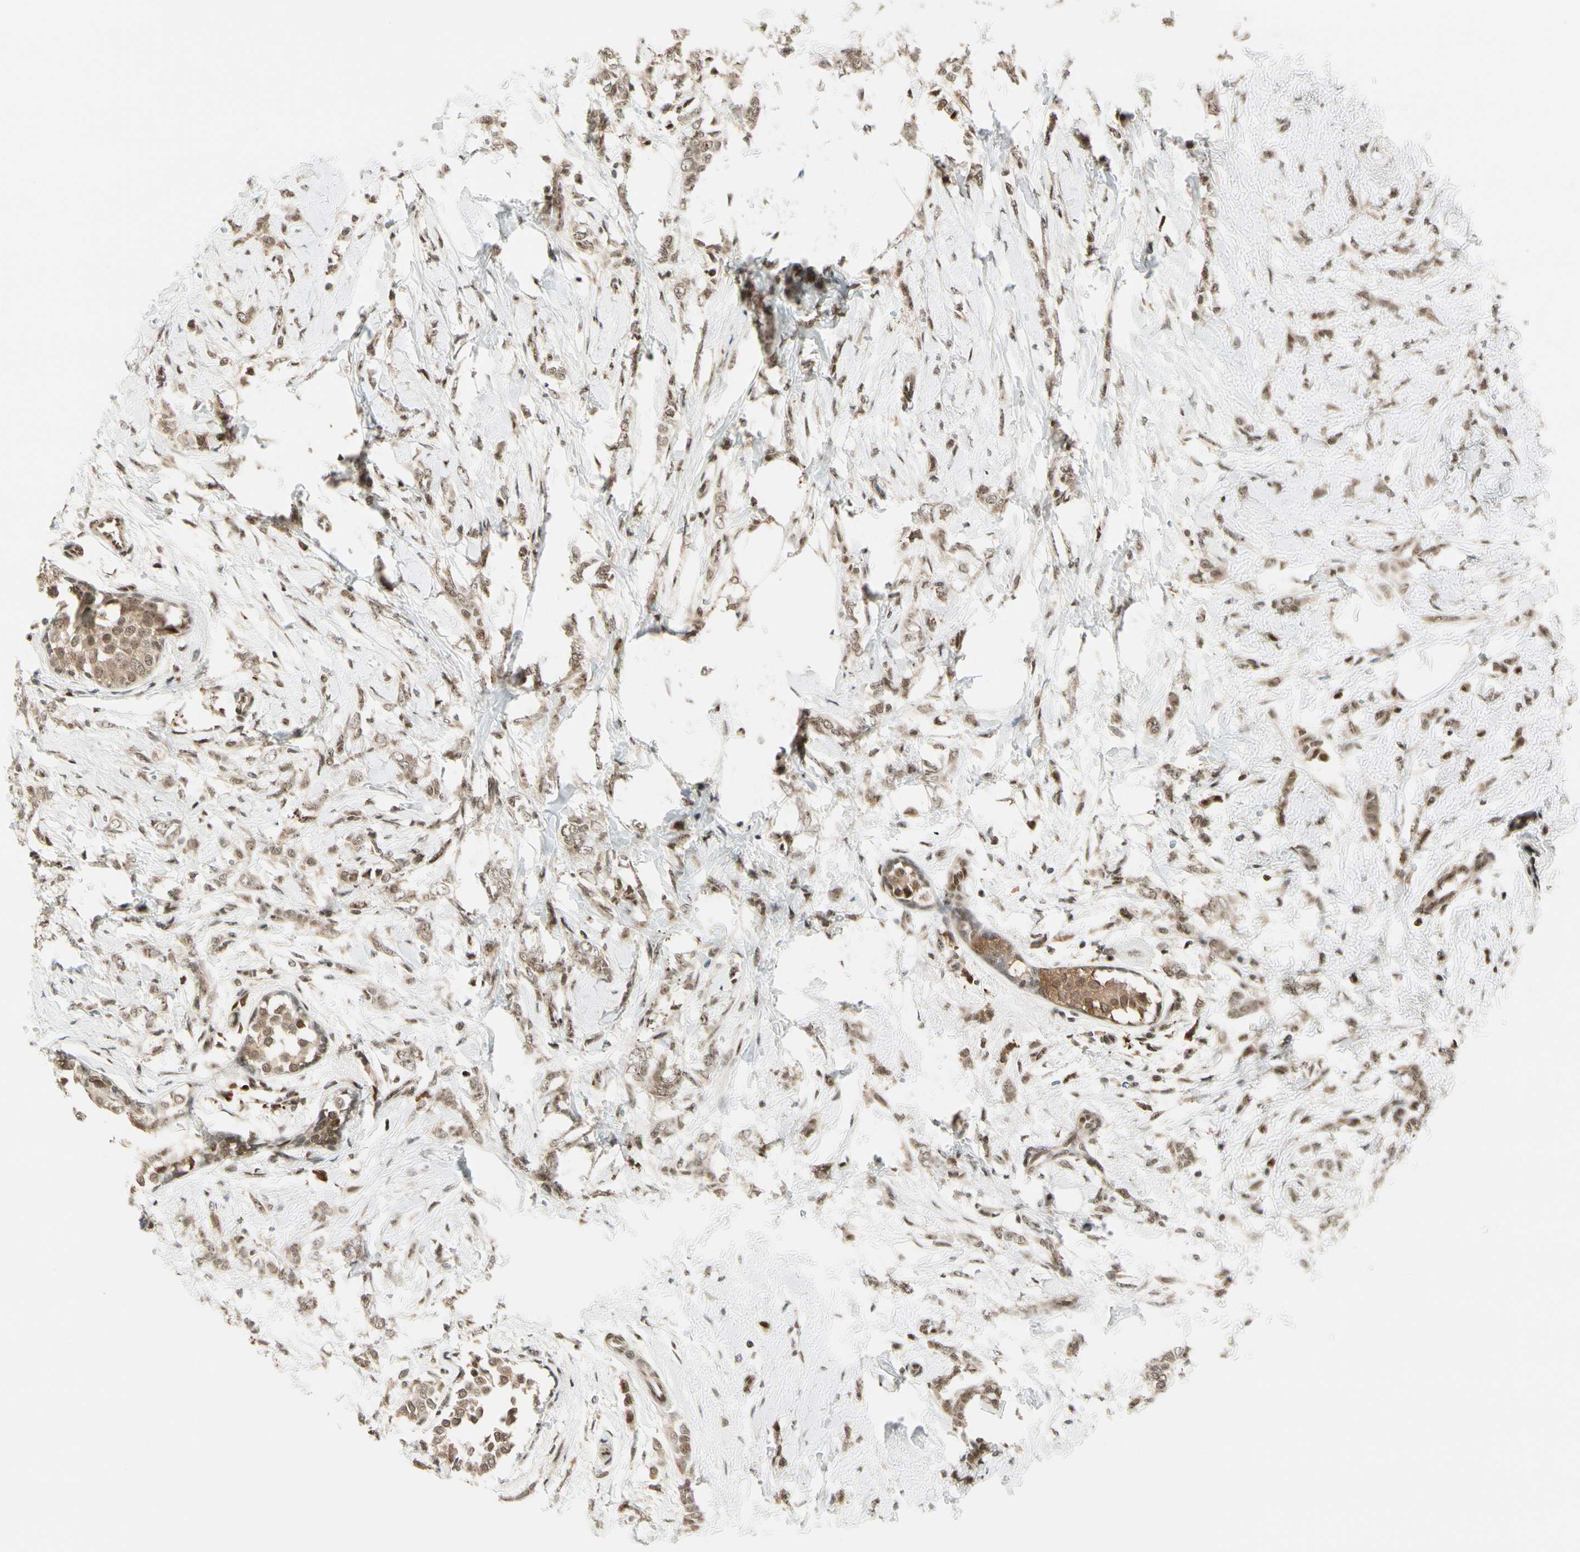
{"staining": {"intensity": "moderate", "quantity": ">75%", "location": "cytoplasmic/membranous,nuclear"}, "tissue": "breast cancer", "cell_type": "Tumor cells", "image_type": "cancer", "snomed": [{"axis": "morphology", "description": "Lobular carcinoma, in situ"}, {"axis": "morphology", "description": "Lobular carcinoma"}, {"axis": "topography", "description": "Breast"}], "caption": "This image displays immunohistochemistry (IHC) staining of human breast cancer (lobular carcinoma in situ), with medium moderate cytoplasmic/membranous and nuclear staining in approximately >75% of tumor cells.", "gene": "DAXX", "patient": {"sex": "female", "age": 41}}